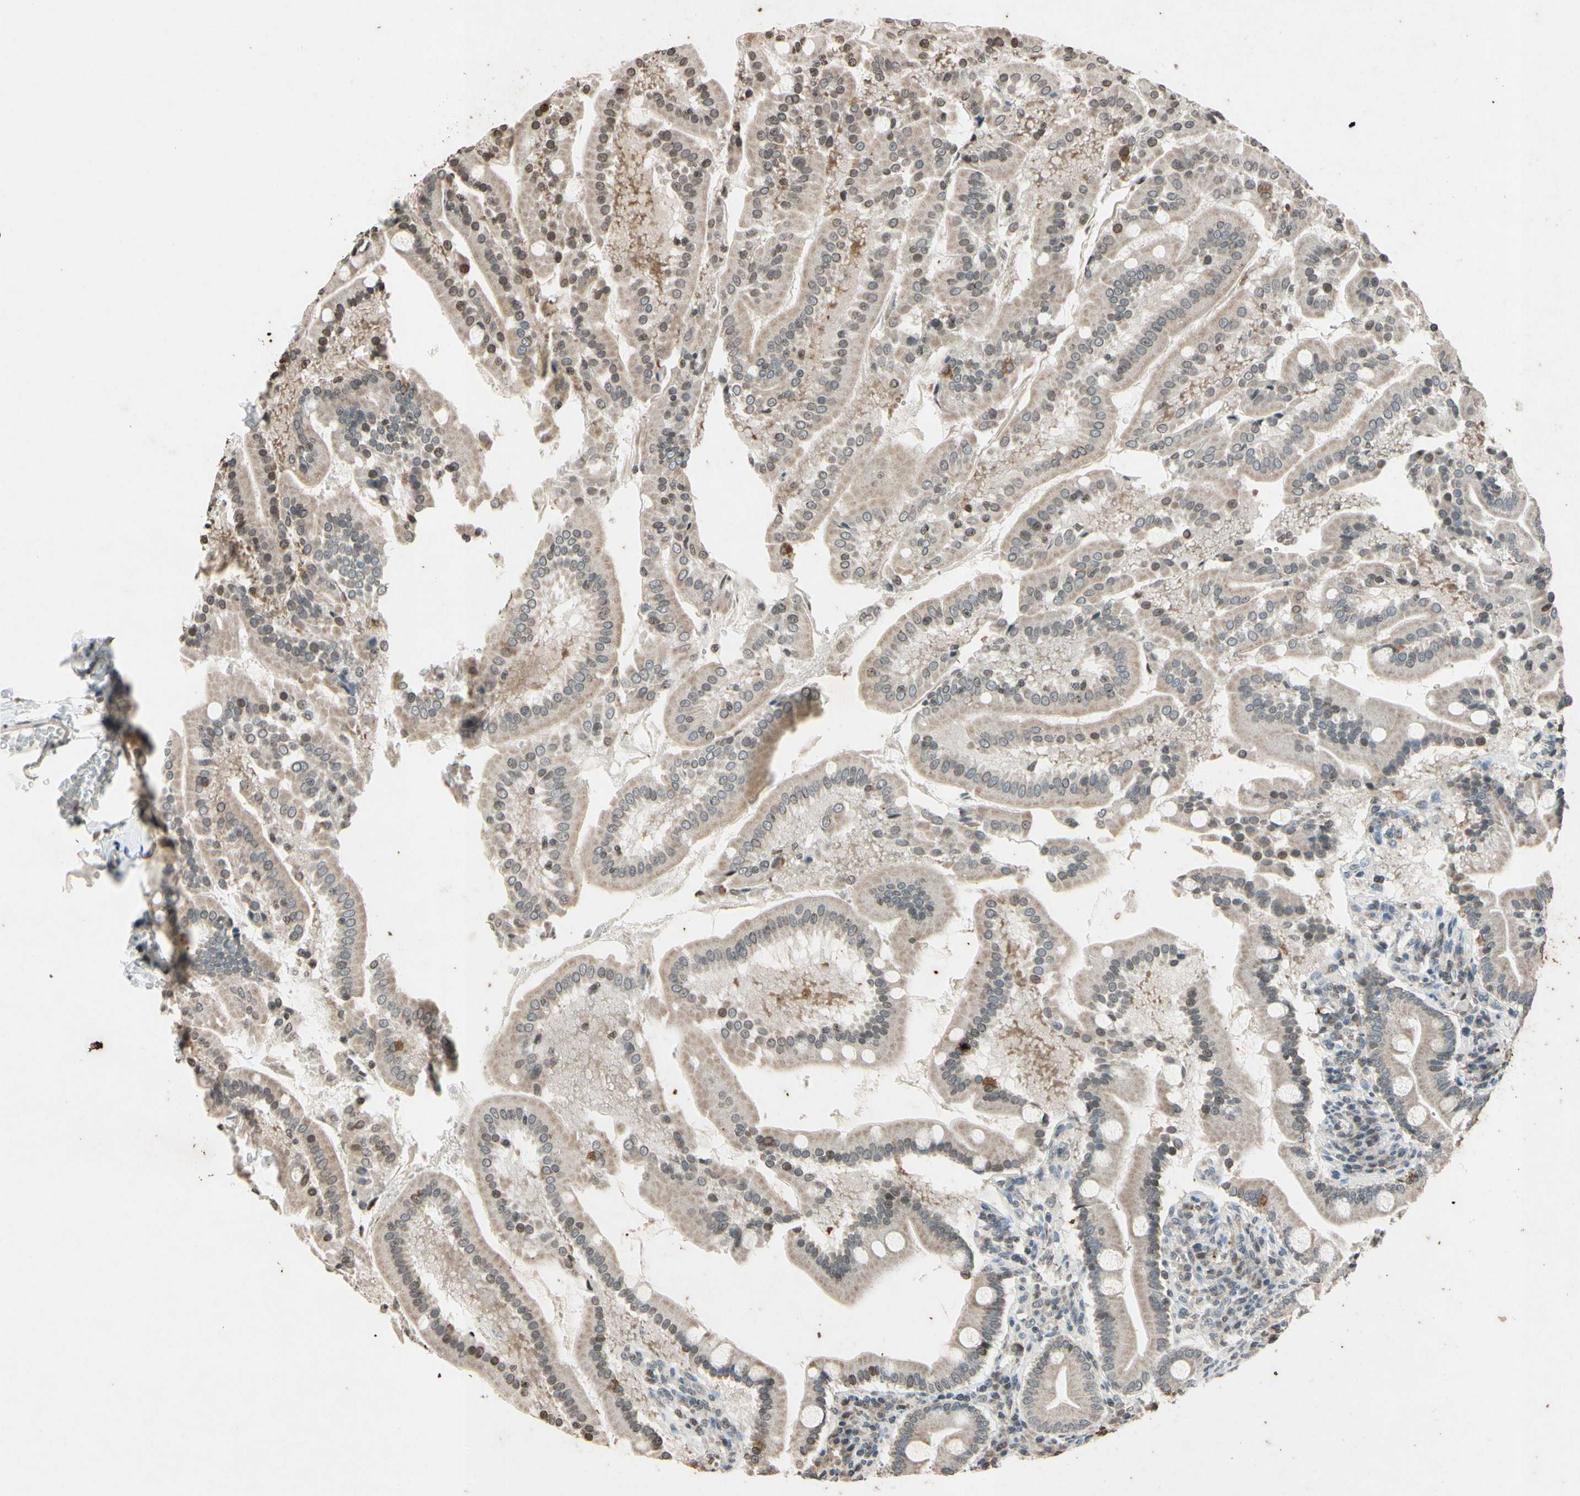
{"staining": {"intensity": "moderate", "quantity": ">75%", "location": "cytoplasmic/membranous"}, "tissue": "duodenum", "cell_type": "Glandular cells", "image_type": "normal", "snomed": [{"axis": "morphology", "description": "Normal tissue, NOS"}, {"axis": "topography", "description": "Duodenum"}], "caption": "A histopathology image showing moderate cytoplasmic/membranous expression in approximately >75% of glandular cells in benign duodenum, as visualized by brown immunohistochemical staining.", "gene": "CLDN11", "patient": {"sex": "male", "age": 50}}